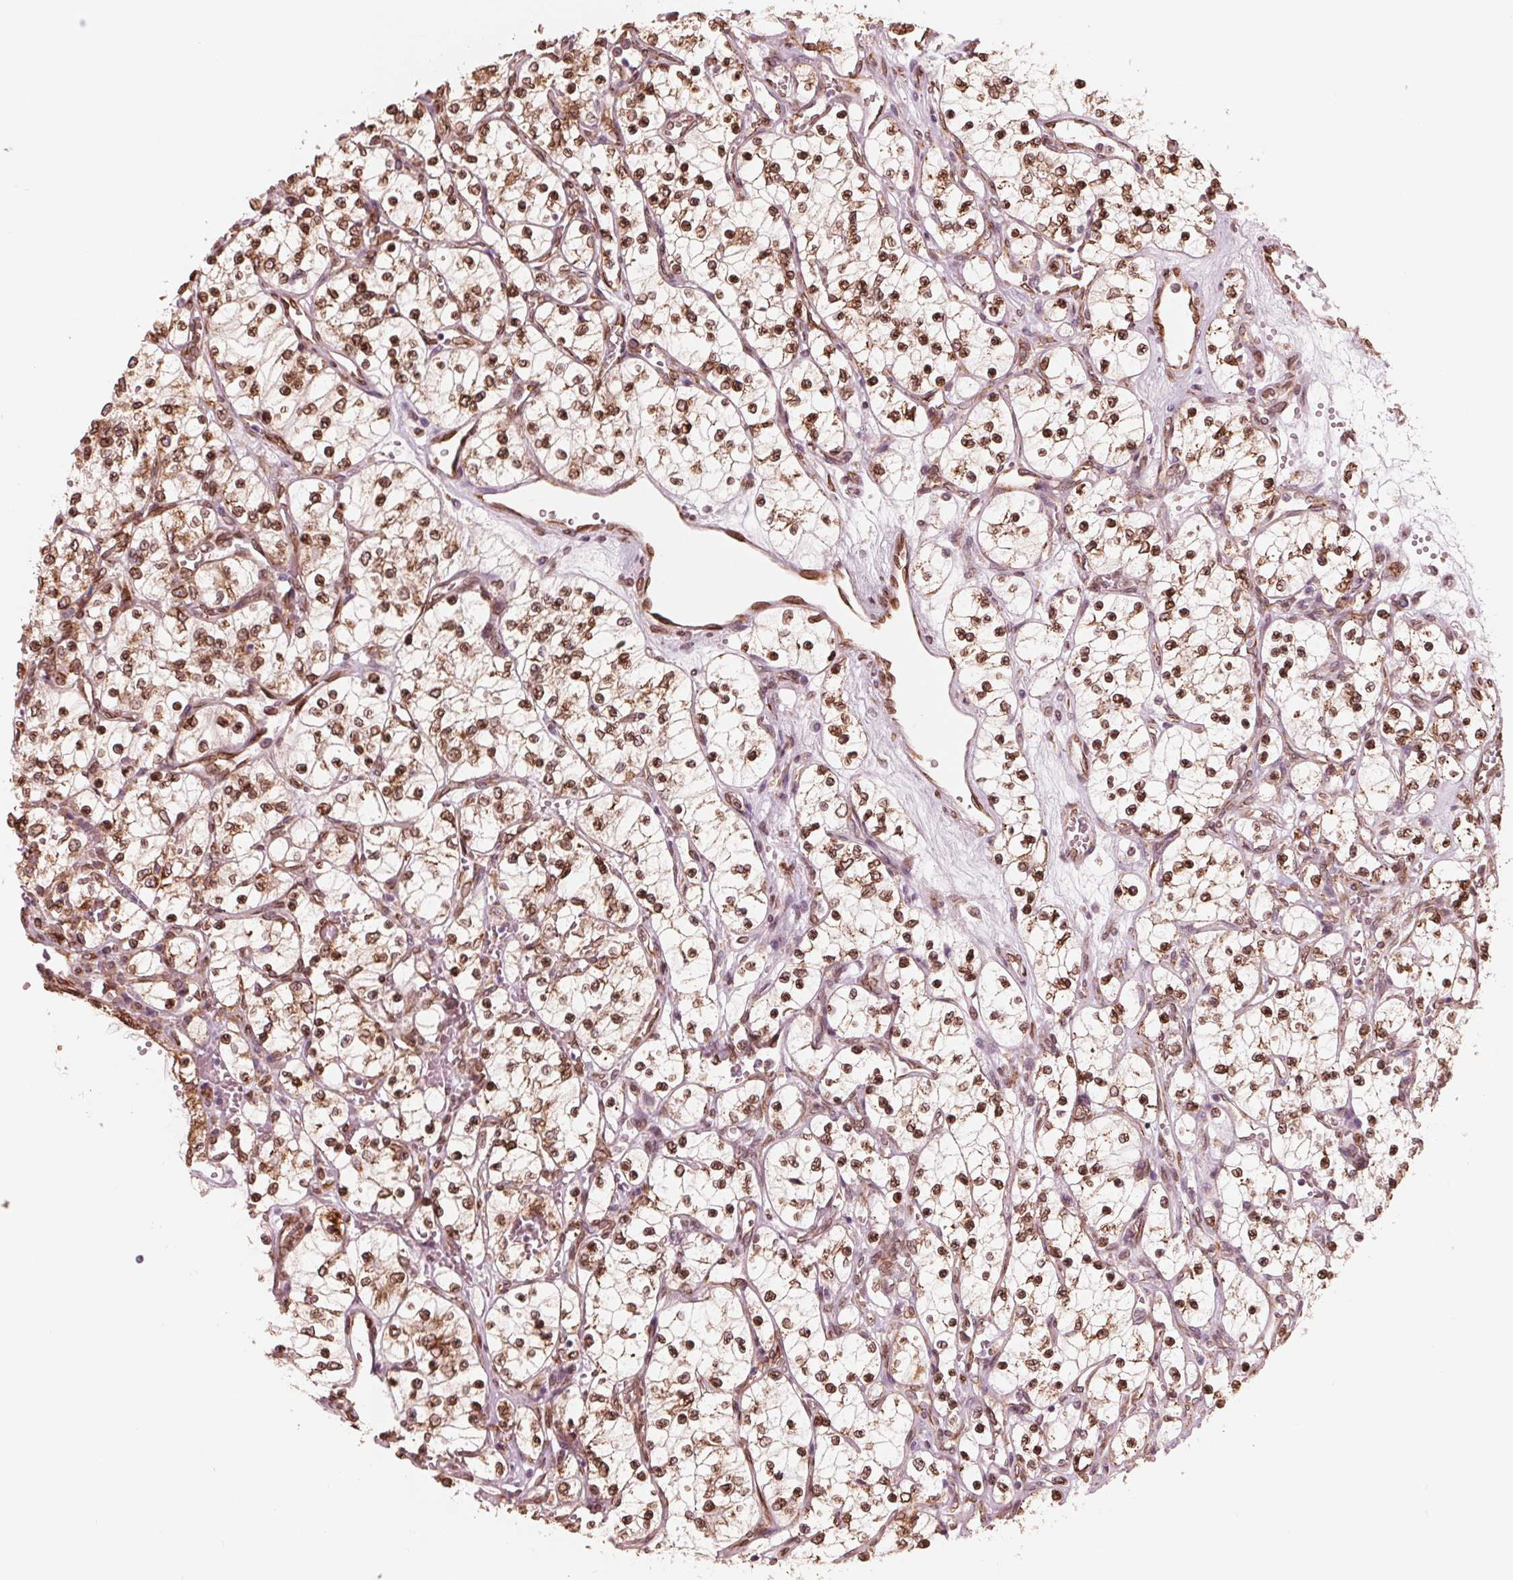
{"staining": {"intensity": "moderate", "quantity": ">75%", "location": "cytoplasmic/membranous,nuclear"}, "tissue": "renal cancer", "cell_type": "Tumor cells", "image_type": "cancer", "snomed": [{"axis": "morphology", "description": "Adenocarcinoma, NOS"}, {"axis": "topography", "description": "Kidney"}], "caption": "The immunohistochemical stain labels moderate cytoplasmic/membranous and nuclear positivity in tumor cells of renal adenocarcinoma tissue.", "gene": "IKBIP", "patient": {"sex": "female", "age": 69}}